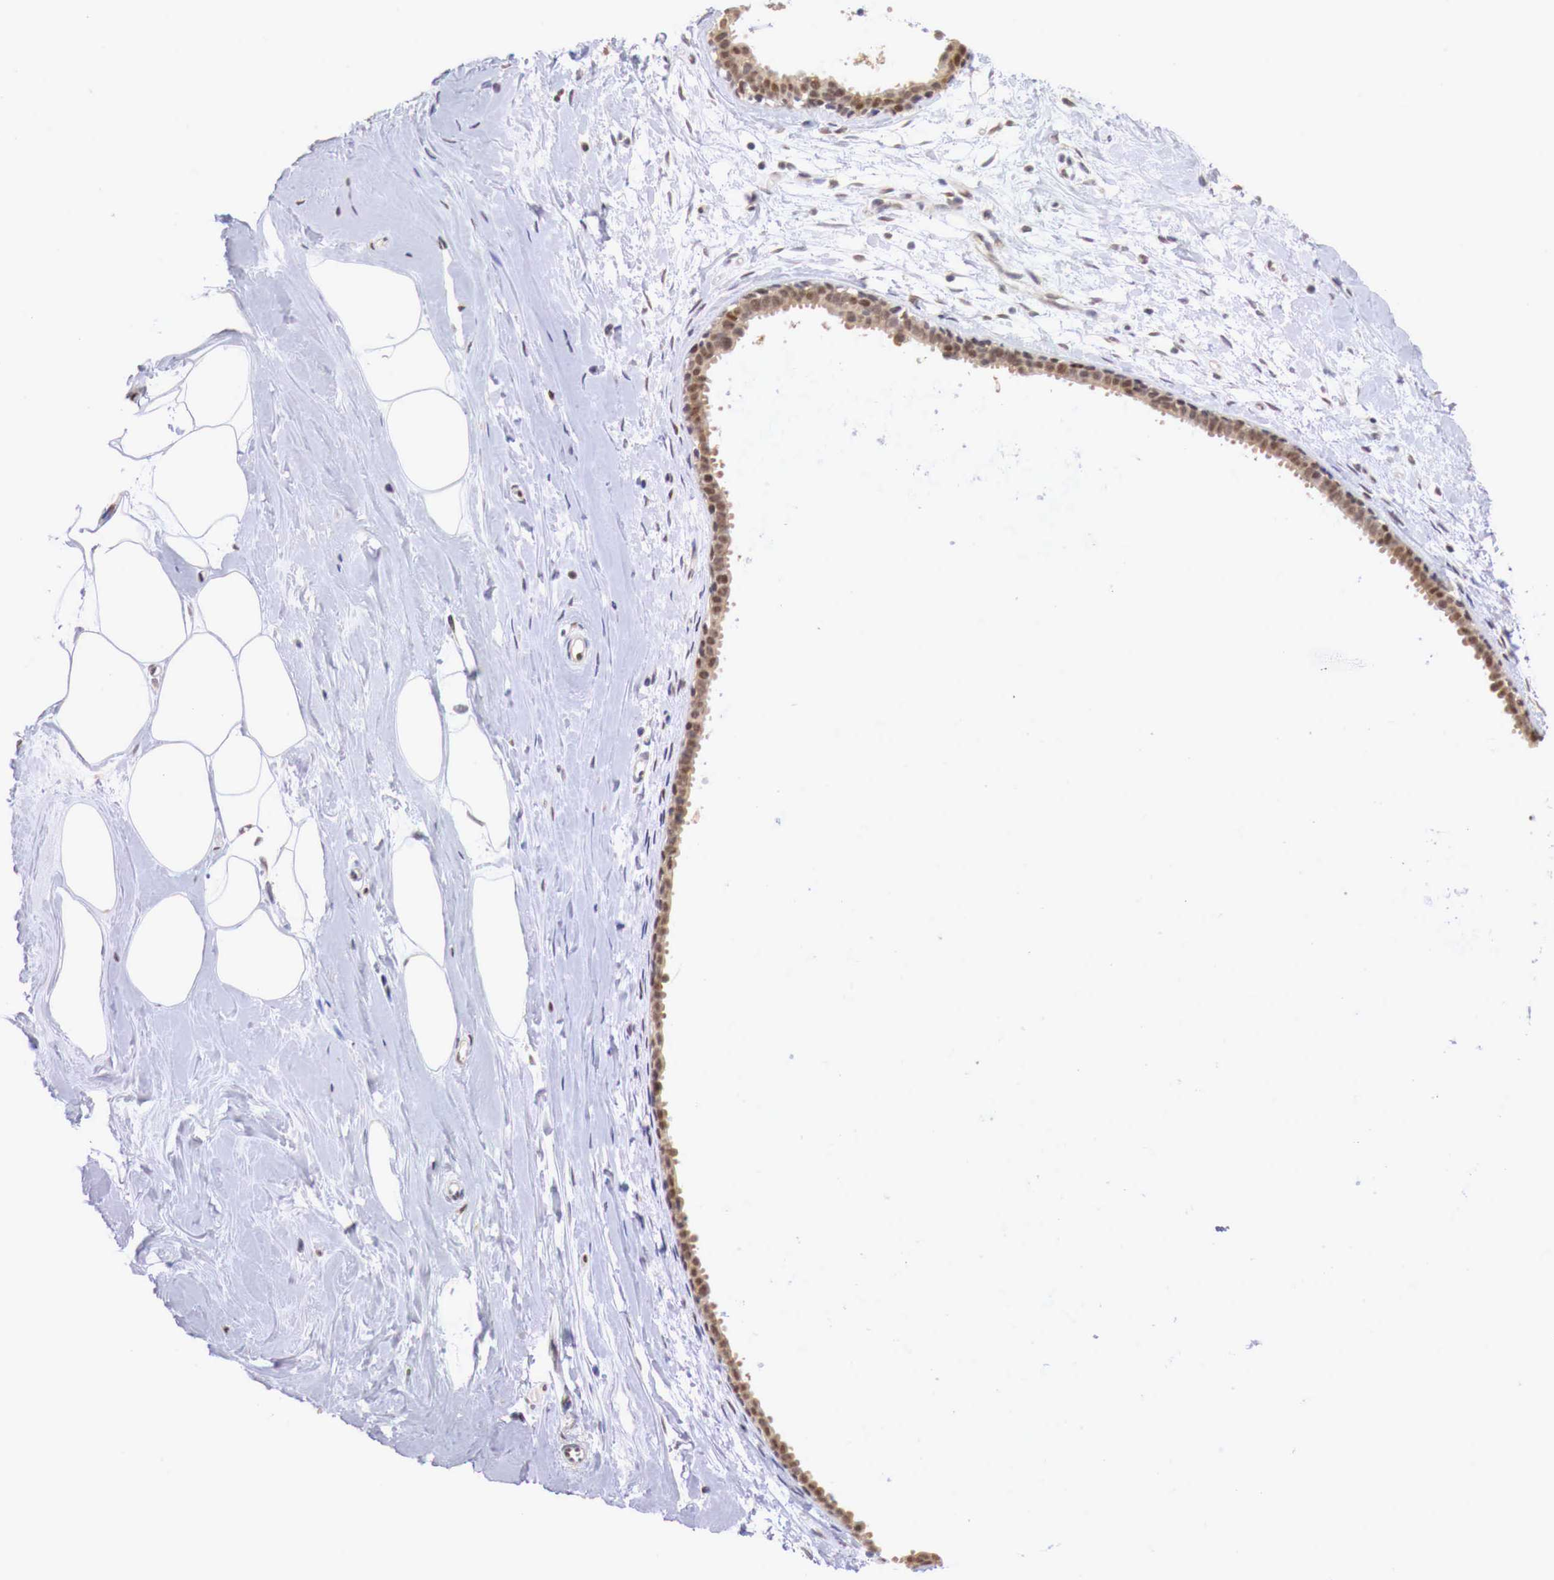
{"staining": {"intensity": "negative", "quantity": "none", "location": "none"}, "tissue": "breast", "cell_type": "Adipocytes", "image_type": "normal", "snomed": [{"axis": "morphology", "description": "Normal tissue, NOS"}, {"axis": "topography", "description": "Breast"}], "caption": "Adipocytes are negative for protein expression in unremarkable human breast. Brightfield microscopy of IHC stained with DAB (3,3'-diaminobenzidine) (brown) and hematoxylin (blue), captured at high magnification.", "gene": "PABIR2", "patient": {"sex": "female", "age": 44}}